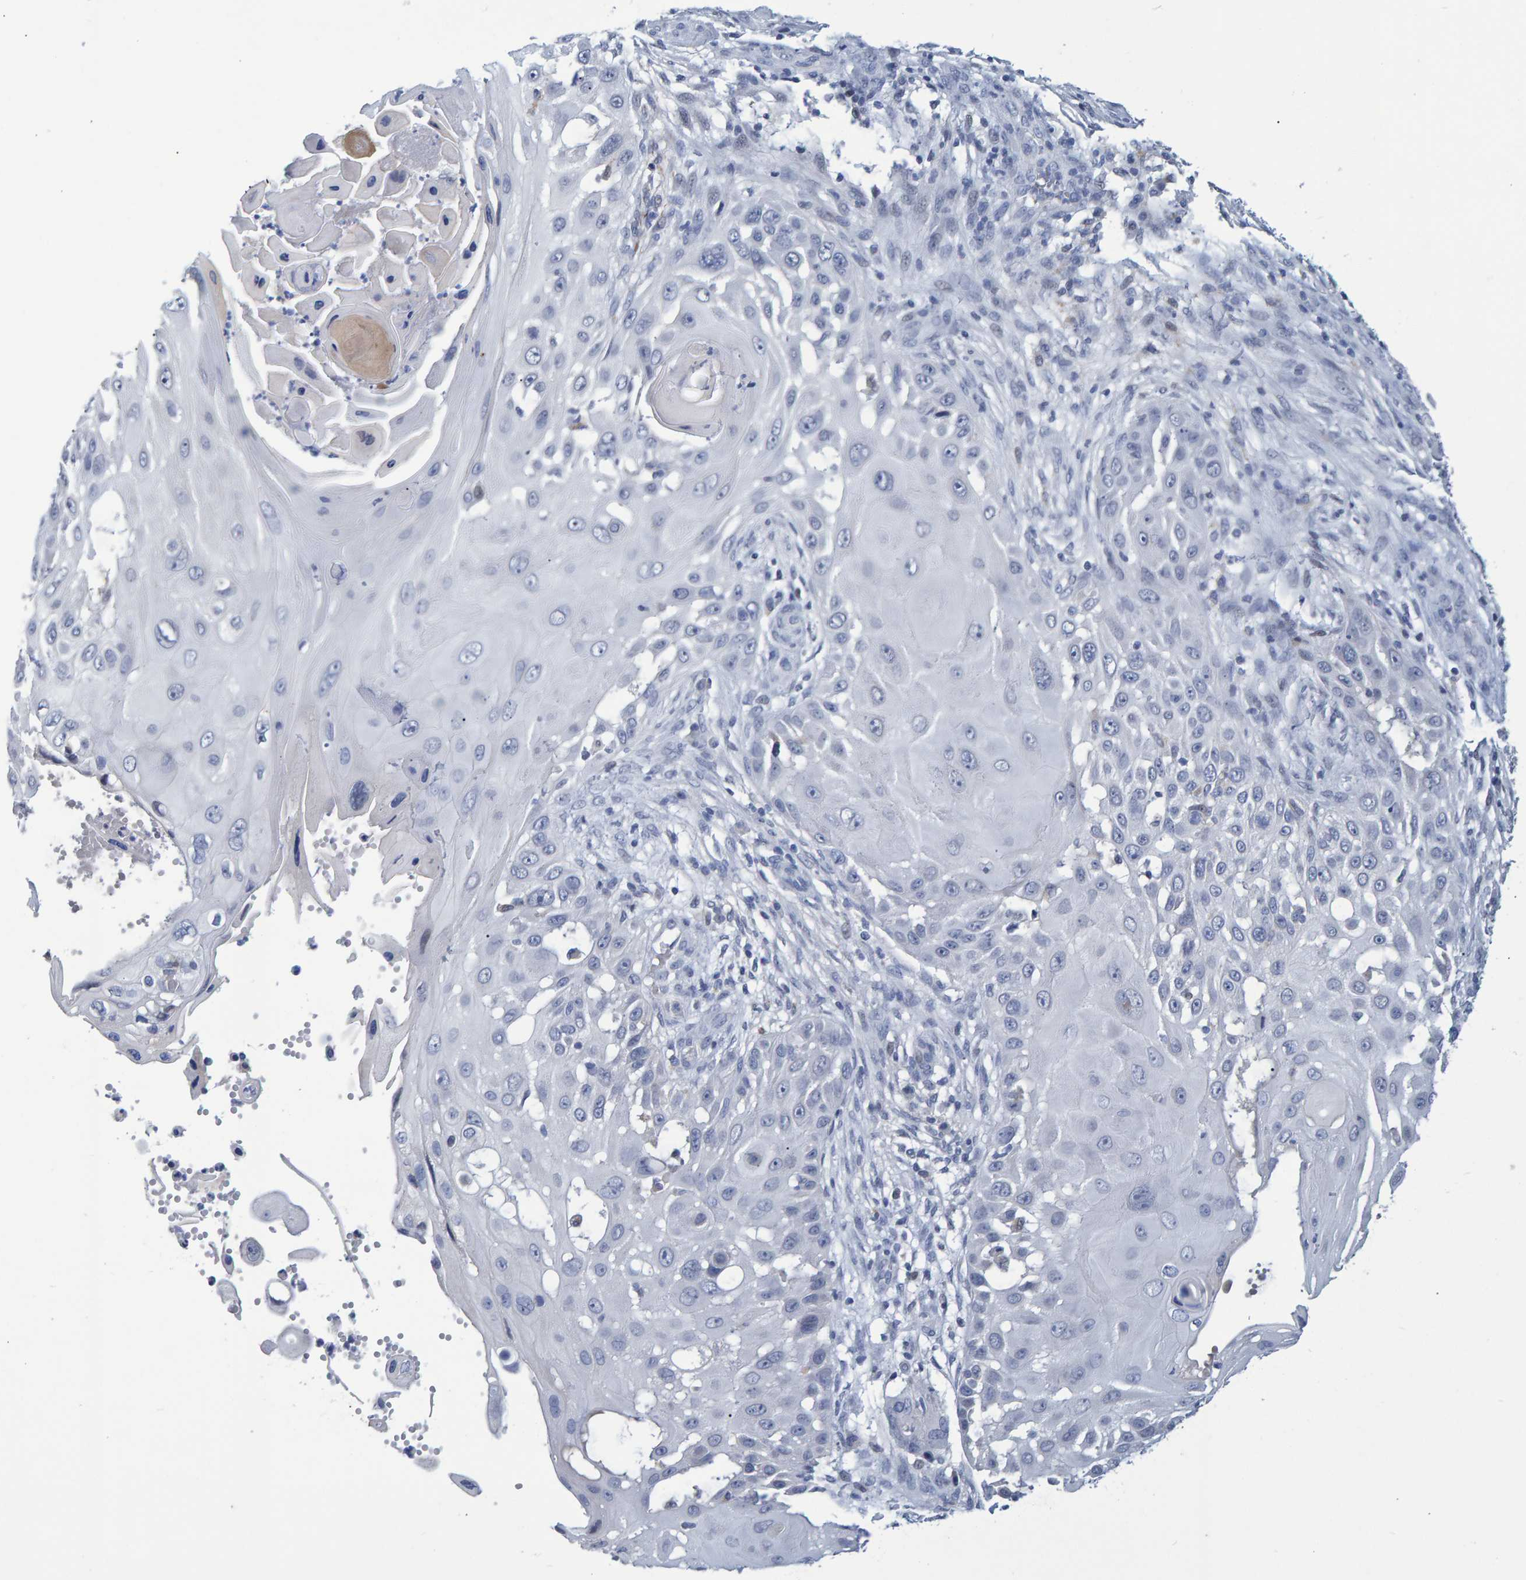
{"staining": {"intensity": "negative", "quantity": "none", "location": "none"}, "tissue": "skin cancer", "cell_type": "Tumor cells", "image_type": "cancer", "snomed": [{"axis": "morphology", "description": "Squamous cell carcinoma, NOS"}, {"axis": "topography", "description": "Skin"}], "caption": "Tumor cells show no significant protein positivity in squamous cell carcinoma (skin). (DAB (3,3'-diaminobenzidine) immunohistochemistry (IHC), high magnification).", "gene": "PROCA1", "patient": {"sex": "female", "age": 44}}